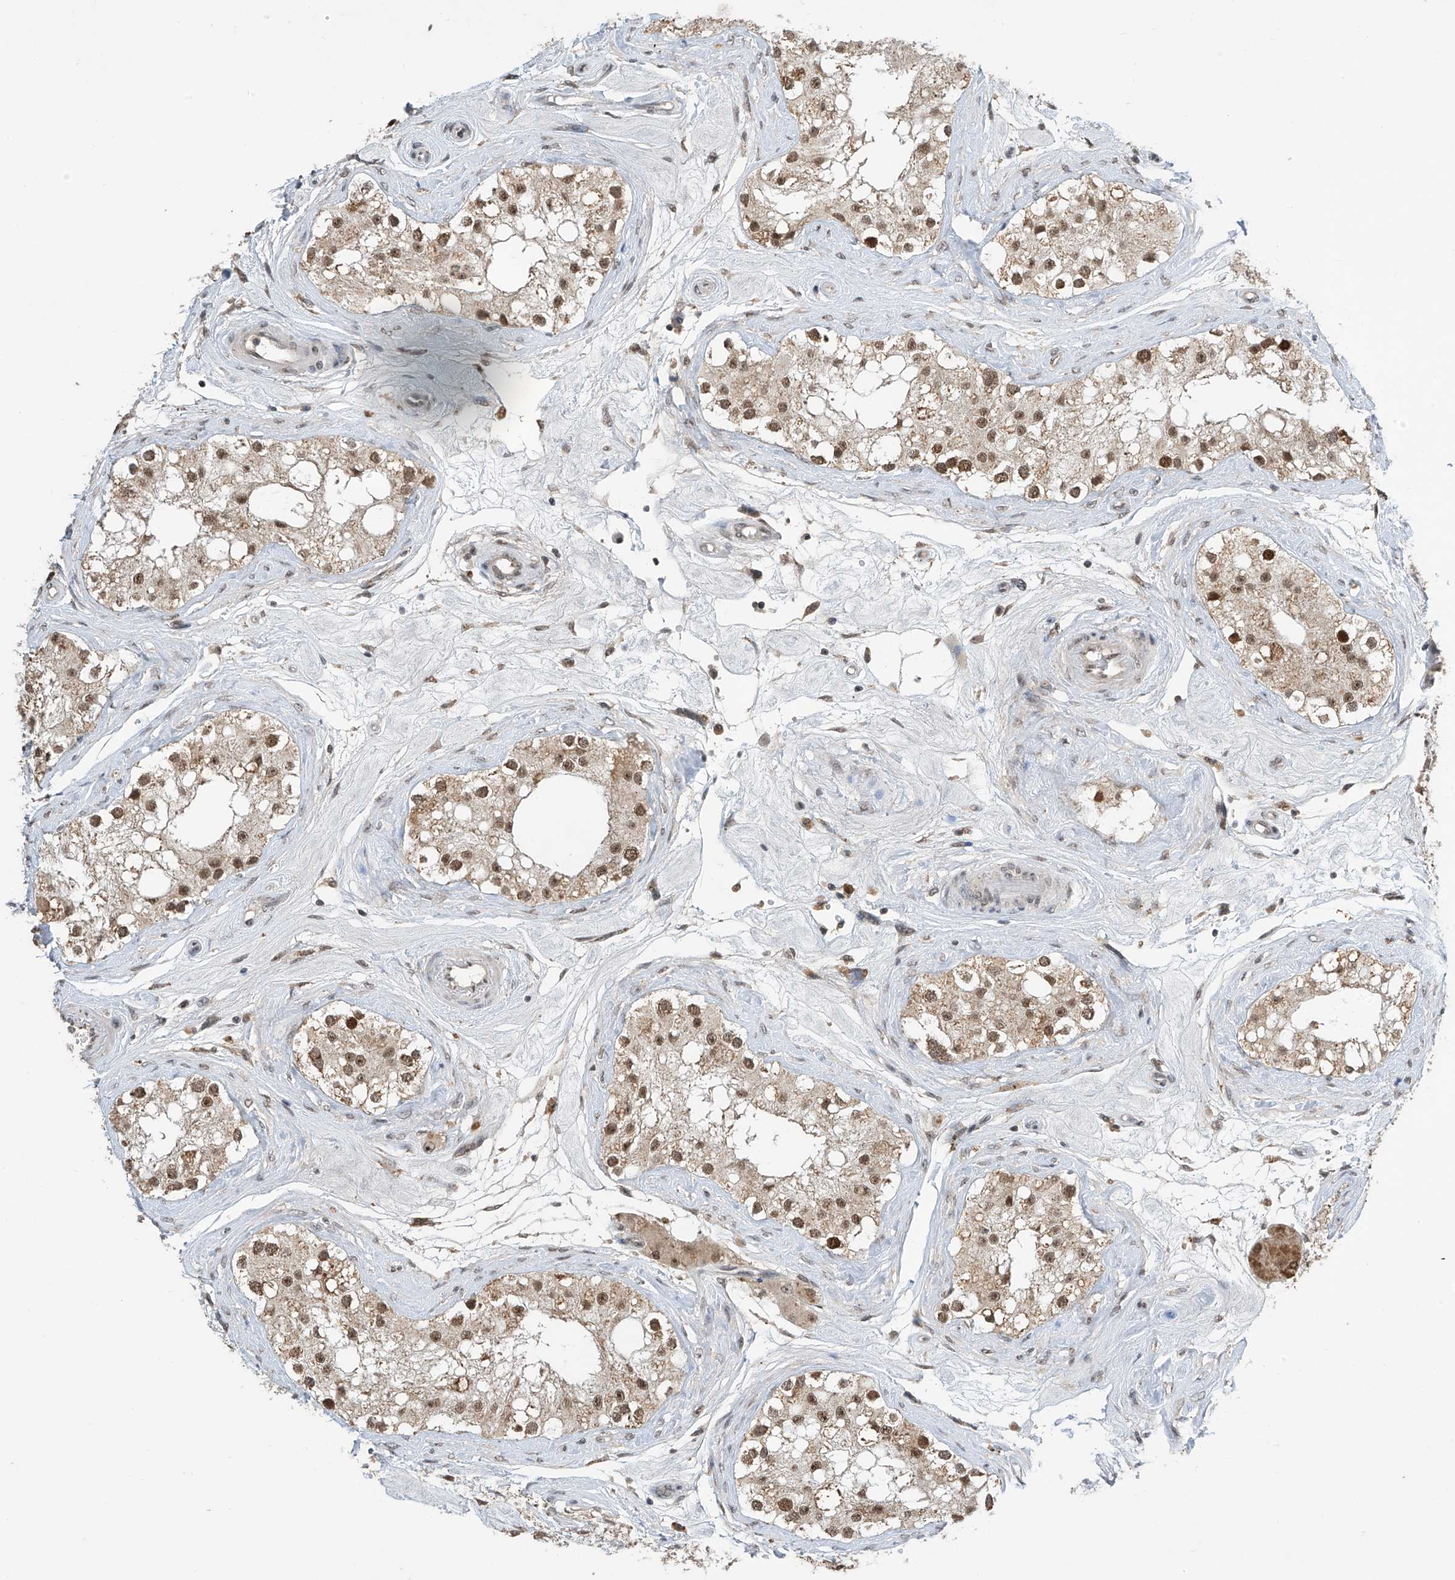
{"staining": {"intensity": "moderate", "quantity": ">75%", "location": "nuclear"}, "tissue": "testis", "cell_type": "Cells in seminiferous ducts", "image_type": "normal", "snomed": [{"axis": "morphology", "description": "Normal tissue, NOS"}, {"axis": "topography", "description": "Testis"}], "caption": "Moderate nuclear expression for a protein is seen in about >75% of cells in seminiferous ducts of unremarkable testis using IHC.", "gene": "RPAIN", "patient": {"sex": "male", "age": 84}}